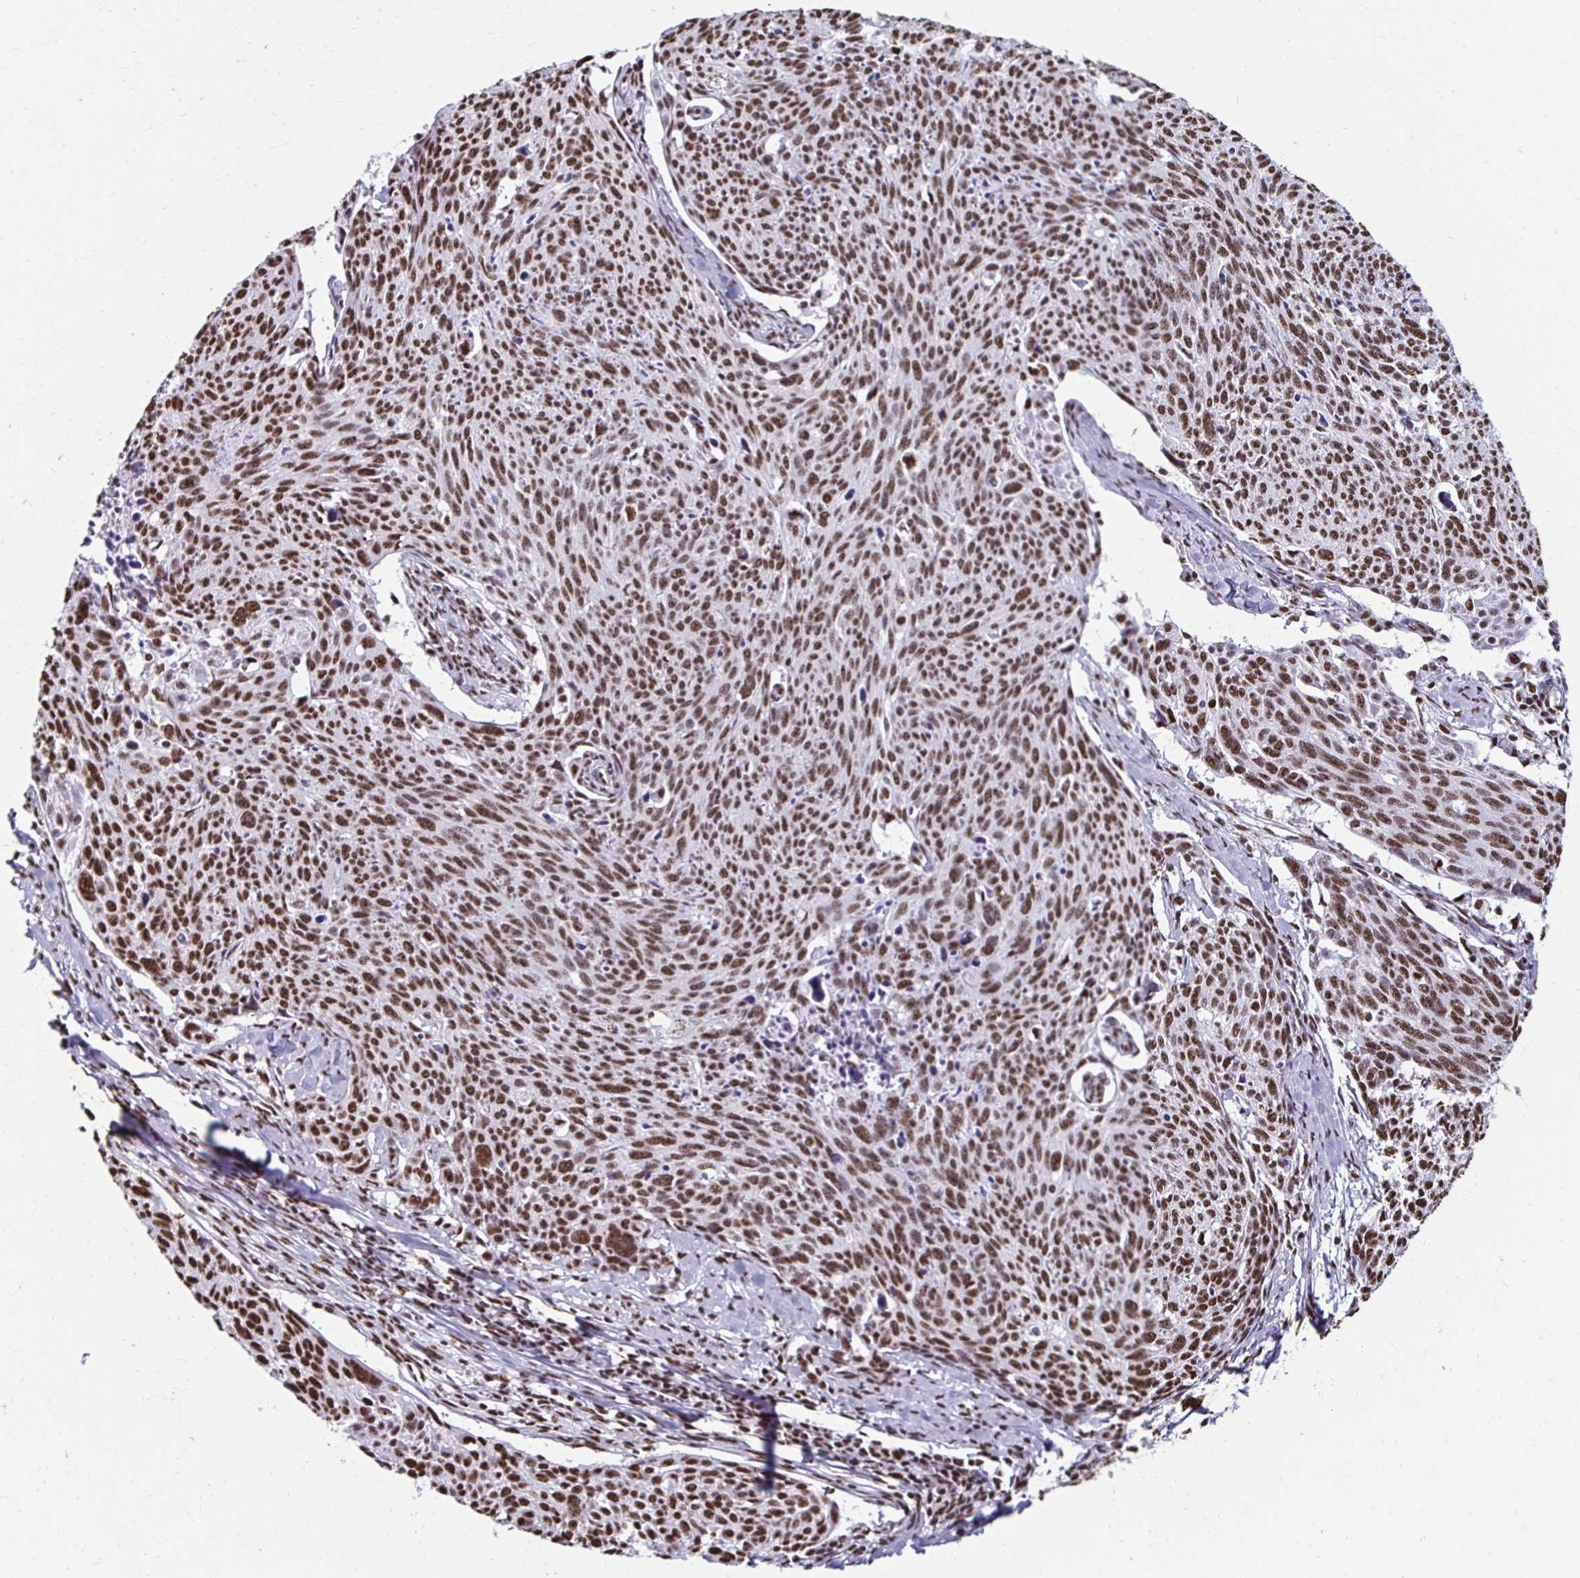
{"staining": {"intensity": "moderate", "quantity": ">75%", "location": "nuclear"}, "tissue": "cervical cancer", "cell_type": "Tumor cells", "image_type": "cancer", "snomed": [{"axis": "morphology", "description": "Squamous cell carcinoma, NOS"}, {"axis": "topography", "description": "Cervix"}], "caption": "IHC image of neoplastic tissue: cervical cancer stained using immunohistochemistry (IHC) shows medium levels of moderate protein expression localized specifically in the nuclear of tumor cells, appearing as a nuclear brown color.", "gene": "NONO", "patient": {"sex": "female", "age": 49}}